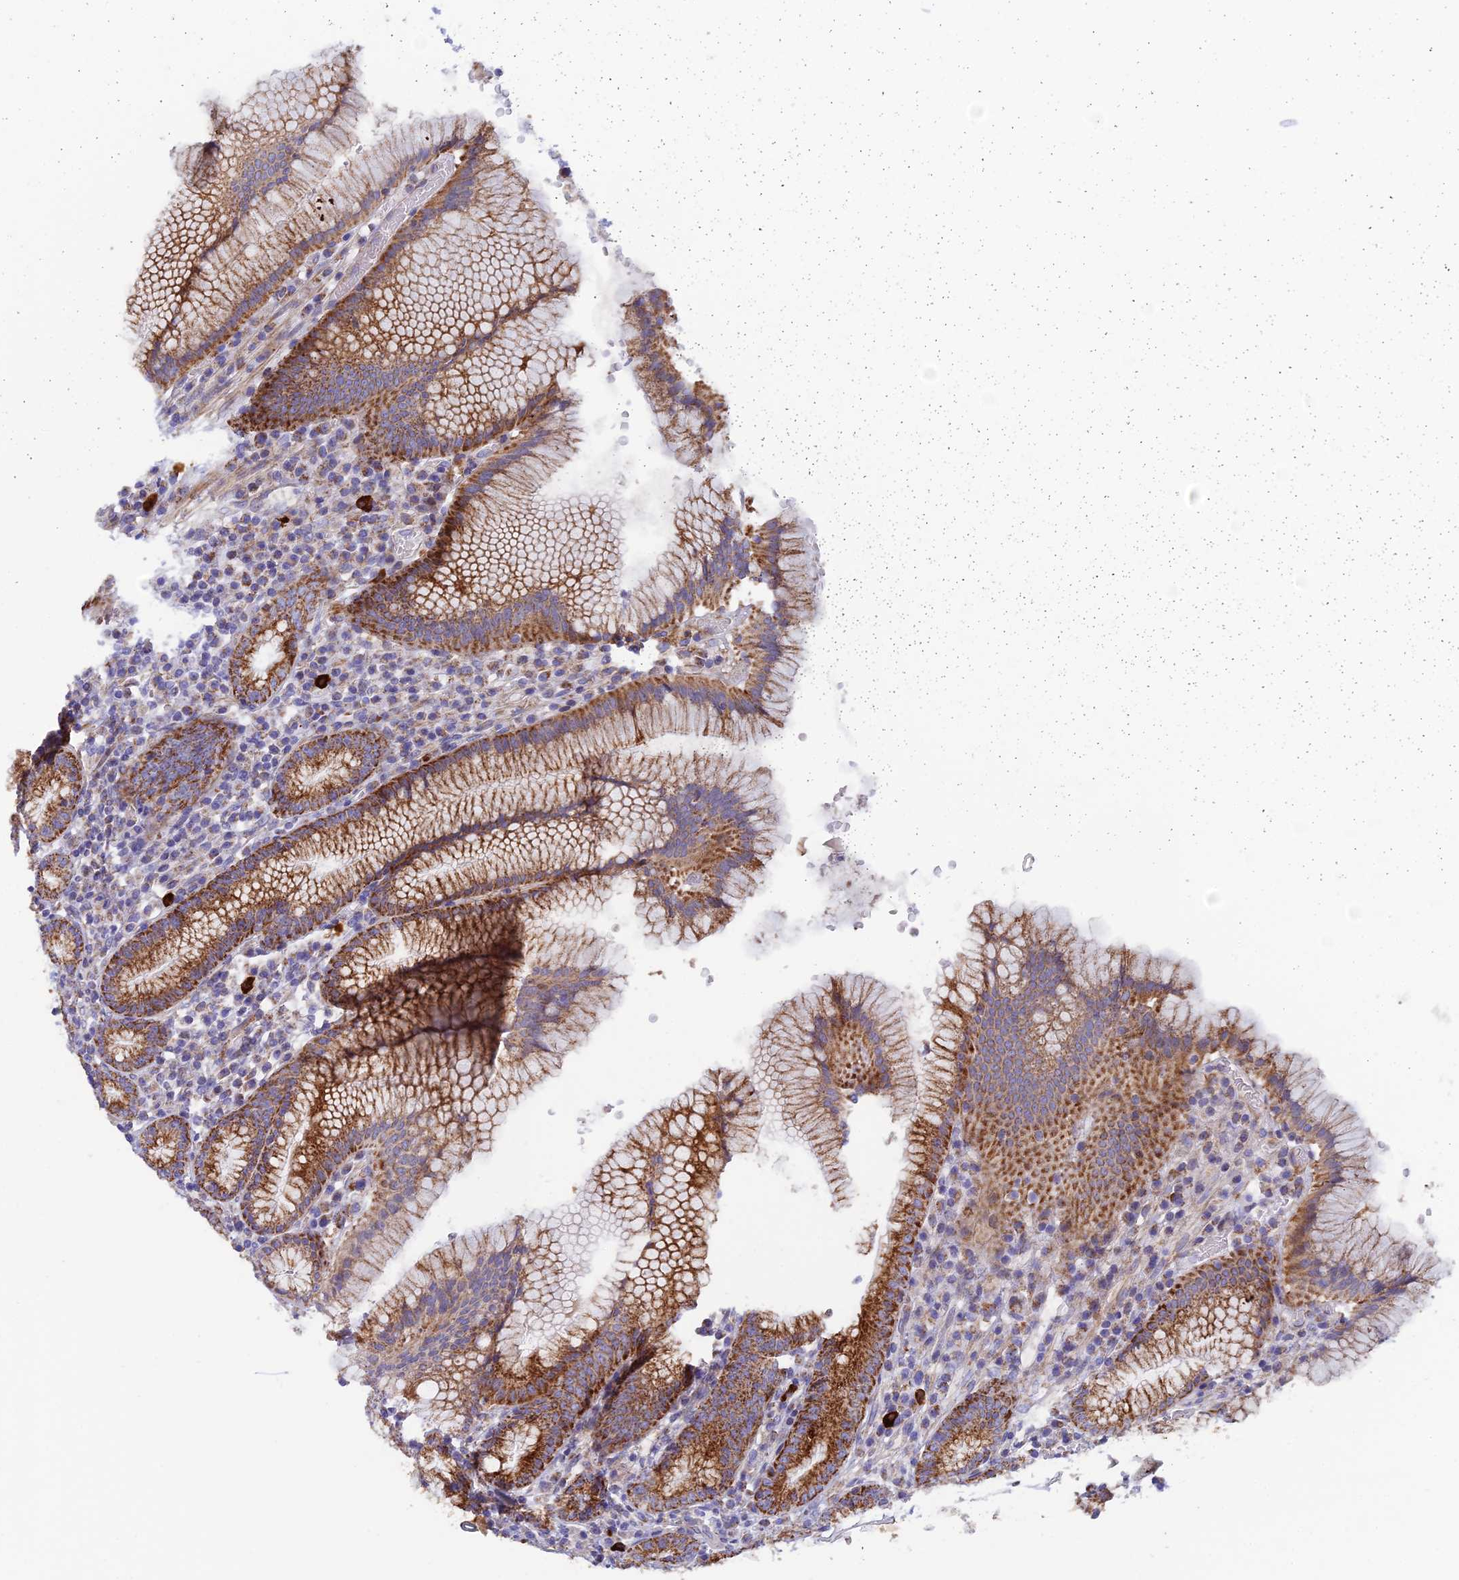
{"staining": {"intensity": "strong", "quantity": ">75%", "location": "cytoplasmic/membranous"}, "tissue": "stomach", "cell_type": "Glandular cells", "image_type": "normal", "snomed": [{"axis": "morphology", "description": "Normal tissue, NOS"}, {"axis": "topography", "description": "Stomach"}], "caption": "Immunohistochemical staining of normal stomach displays high levels of strong cytoplasmic/membranous staining in about >75% of glandular cells.", "gene": "CSPG4", "patient": {"sex": "male", "age": 55}}